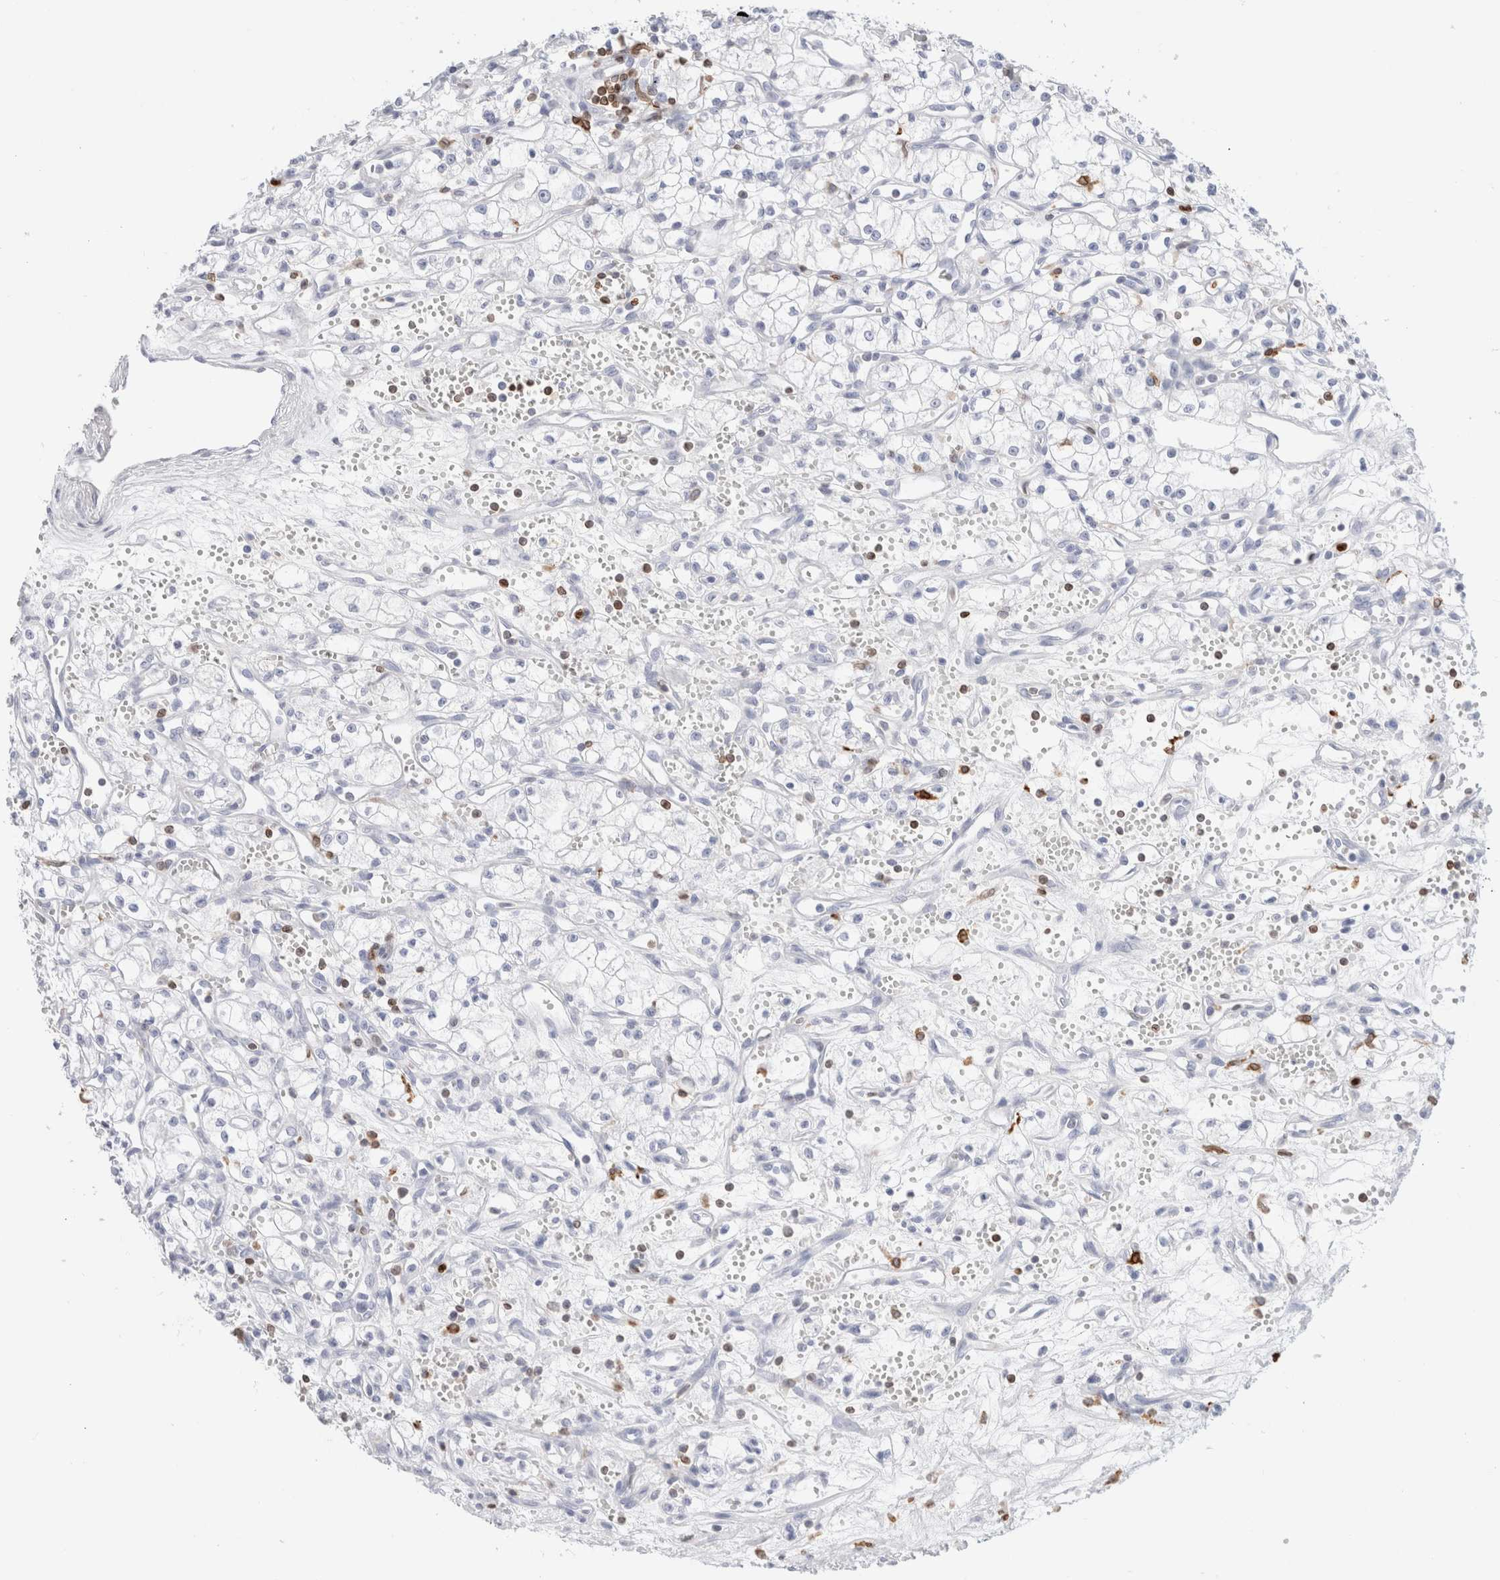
{"staining": {"intensity": "negative", "quantity": "none", "location": "none"}, "tissue": "renal cancer", "cell_type": "Tumor cells", "image_type": "cancer", "snomed": [{"axis": "morphology", "description": "Adenocarcinoma, NOS"}, {"axis": "topography", "description": "Kidney"}], "caption": "Immunohistochemical staining of renal adenocarcinoma shows no significant expression in tumor cells.", "gene": "ALOX5AP", "patient": {"sex": "male", "age": 59}}